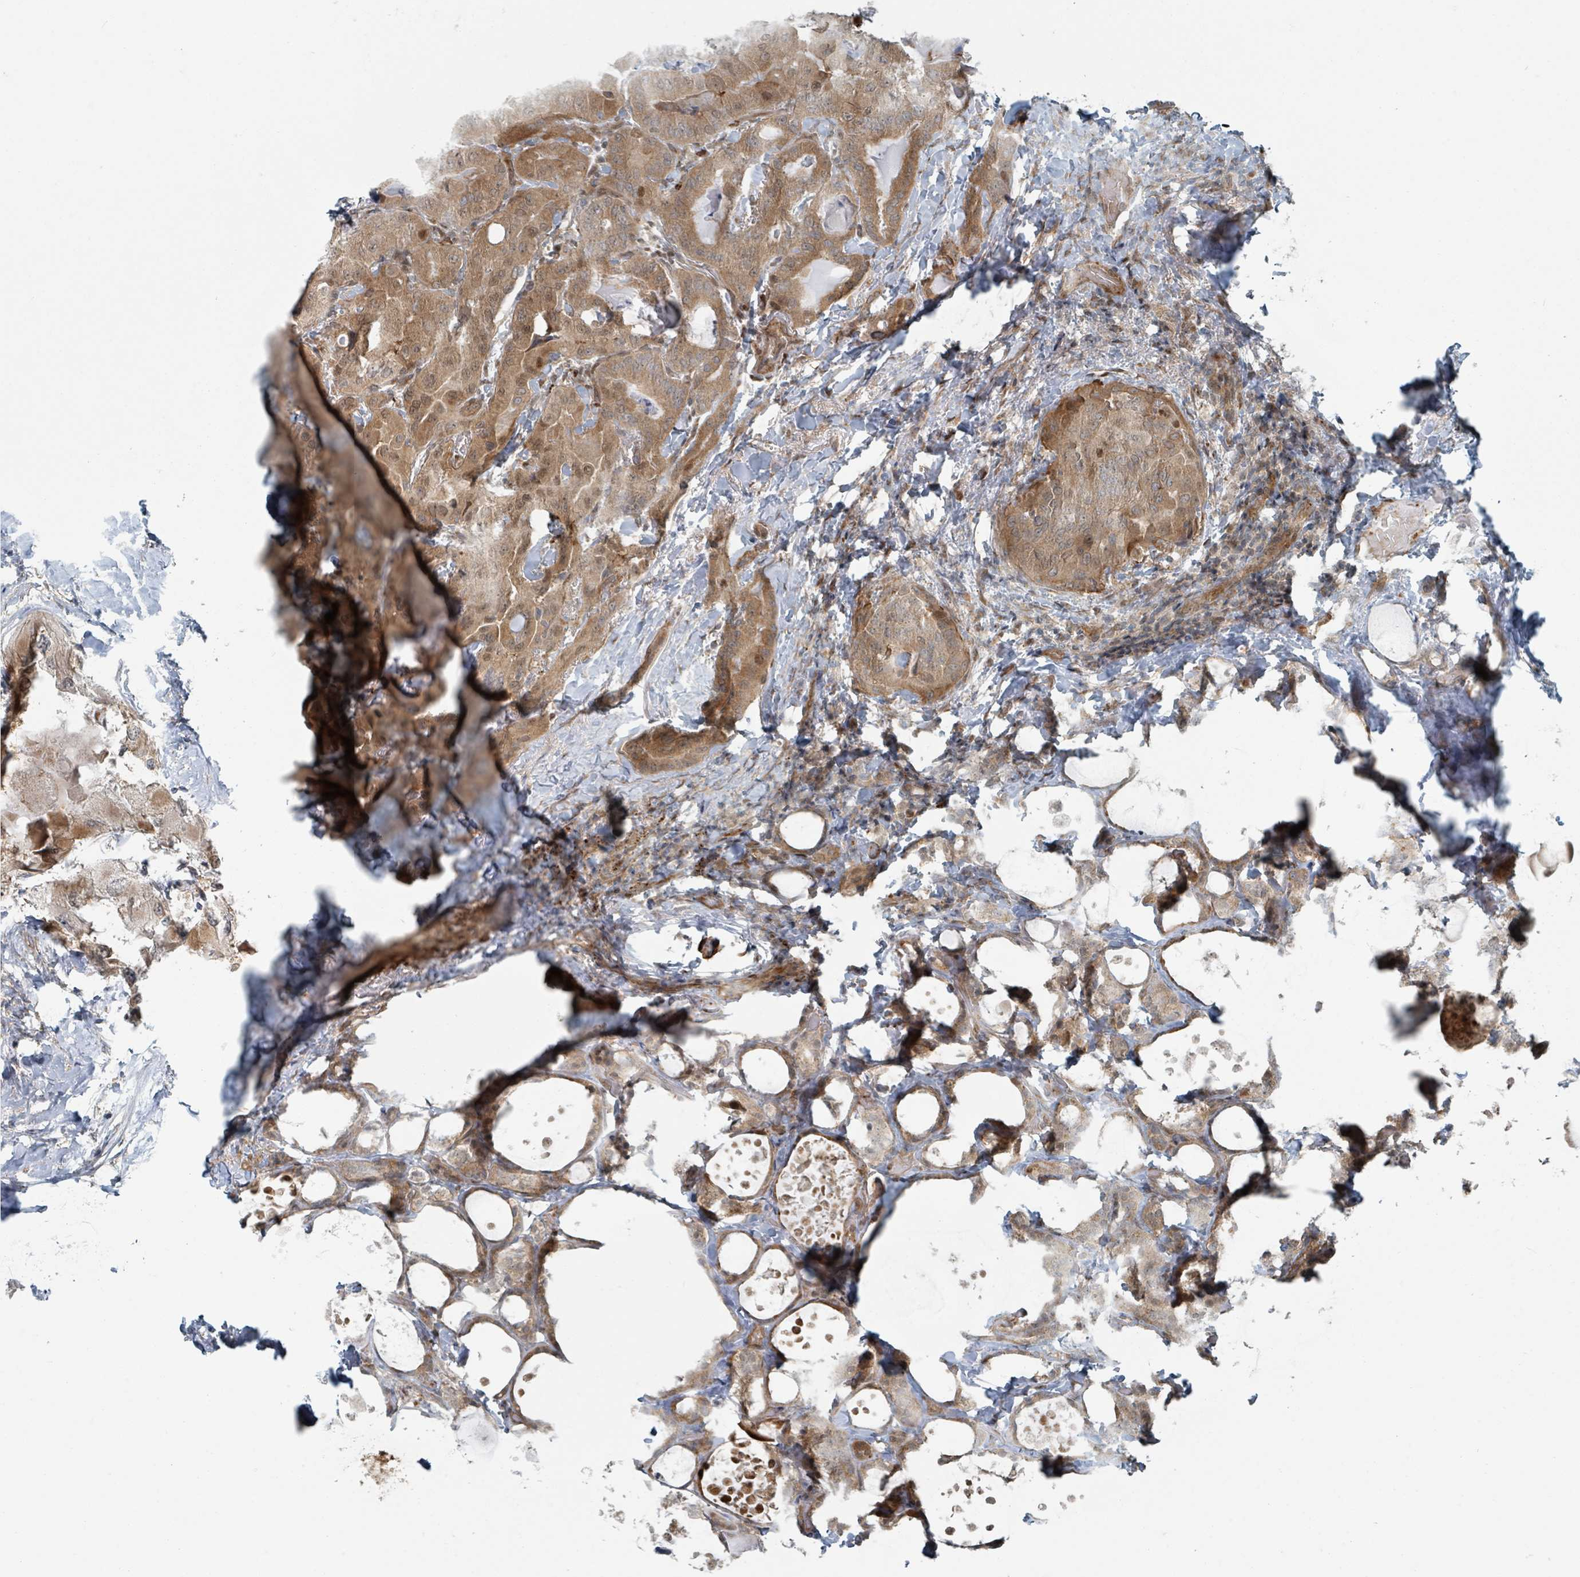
{"staining": {"intensity": "moderate", "quantity": ">75%", "location": "cytoplasmic/membranous,nuclear"}, "tissue": "thyroid cancer", "cell_type": "Tumor cells", "image_type": "cancer", "snomed": [{"axis": "morphology", "description": "Papillary adenocarcinoma, NOS"}, {"axis": "topography", "description": "Thyroid gland"}], "caption": "Thyroid papillary adenocarcinoma was stained to show a protein in brown. There is medium levels of moderate cytoplasmic/membranous and nuclear expression in approximately >75% of tumor cells.", "gene": "RHPN2", "patient": {"sex": "female", "age": 68}}